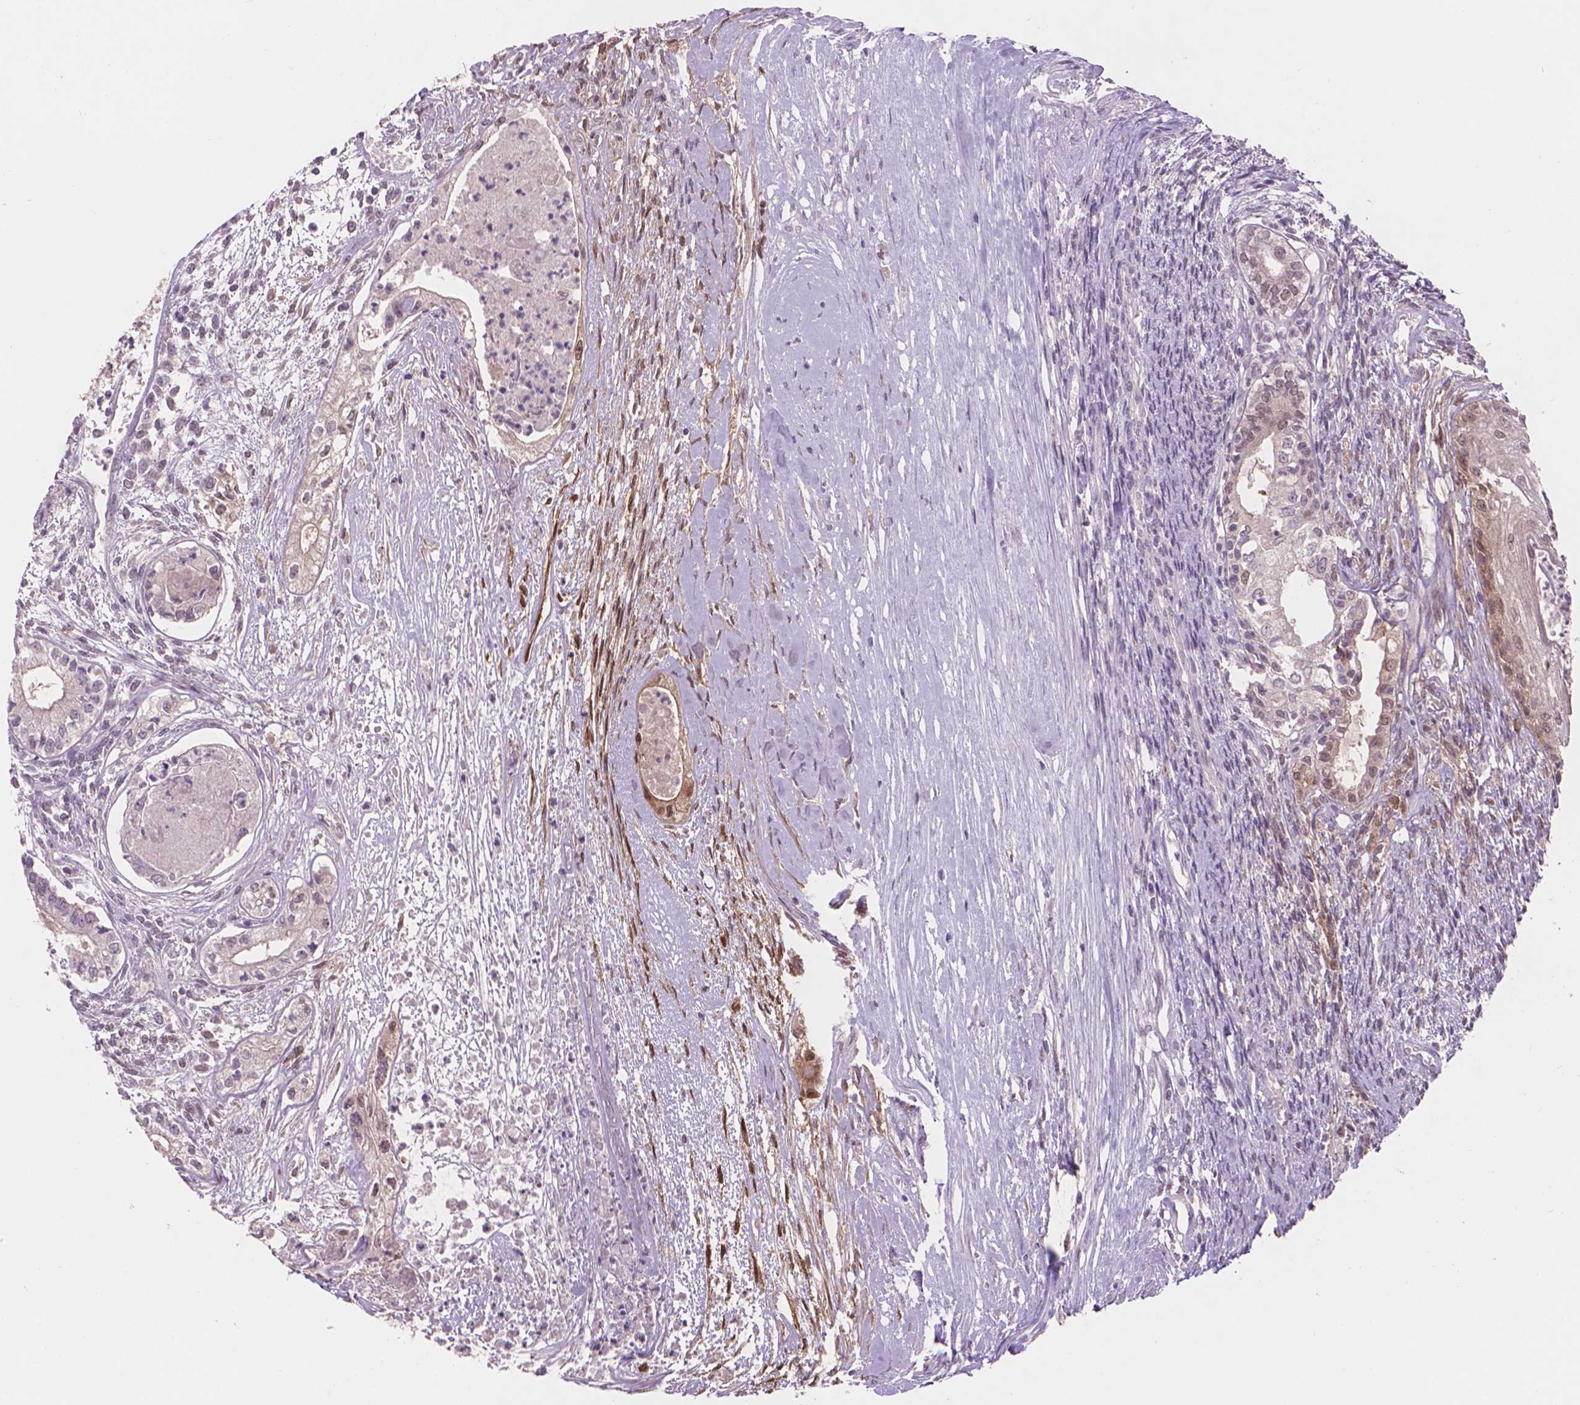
{"staining": {"intensity": "negative", "quantity": "none", "location": "none"}, "tissue": "testis cancer", "cell_type": "Tumor cells", "image_type": "cancer", "snomed": [{"axis": "morphology", "description": "Carcinoma, Embryonal, NOS"}, {"axis": "topography", "description": "Testis"}], "caption": "A high-resolution image shows IHC staining of testis embryonal carcinoma, which demonstrates no significant staining in tumor cells.", "gene": "ENO2", "patient": {"sex": "male", "age": 37}}